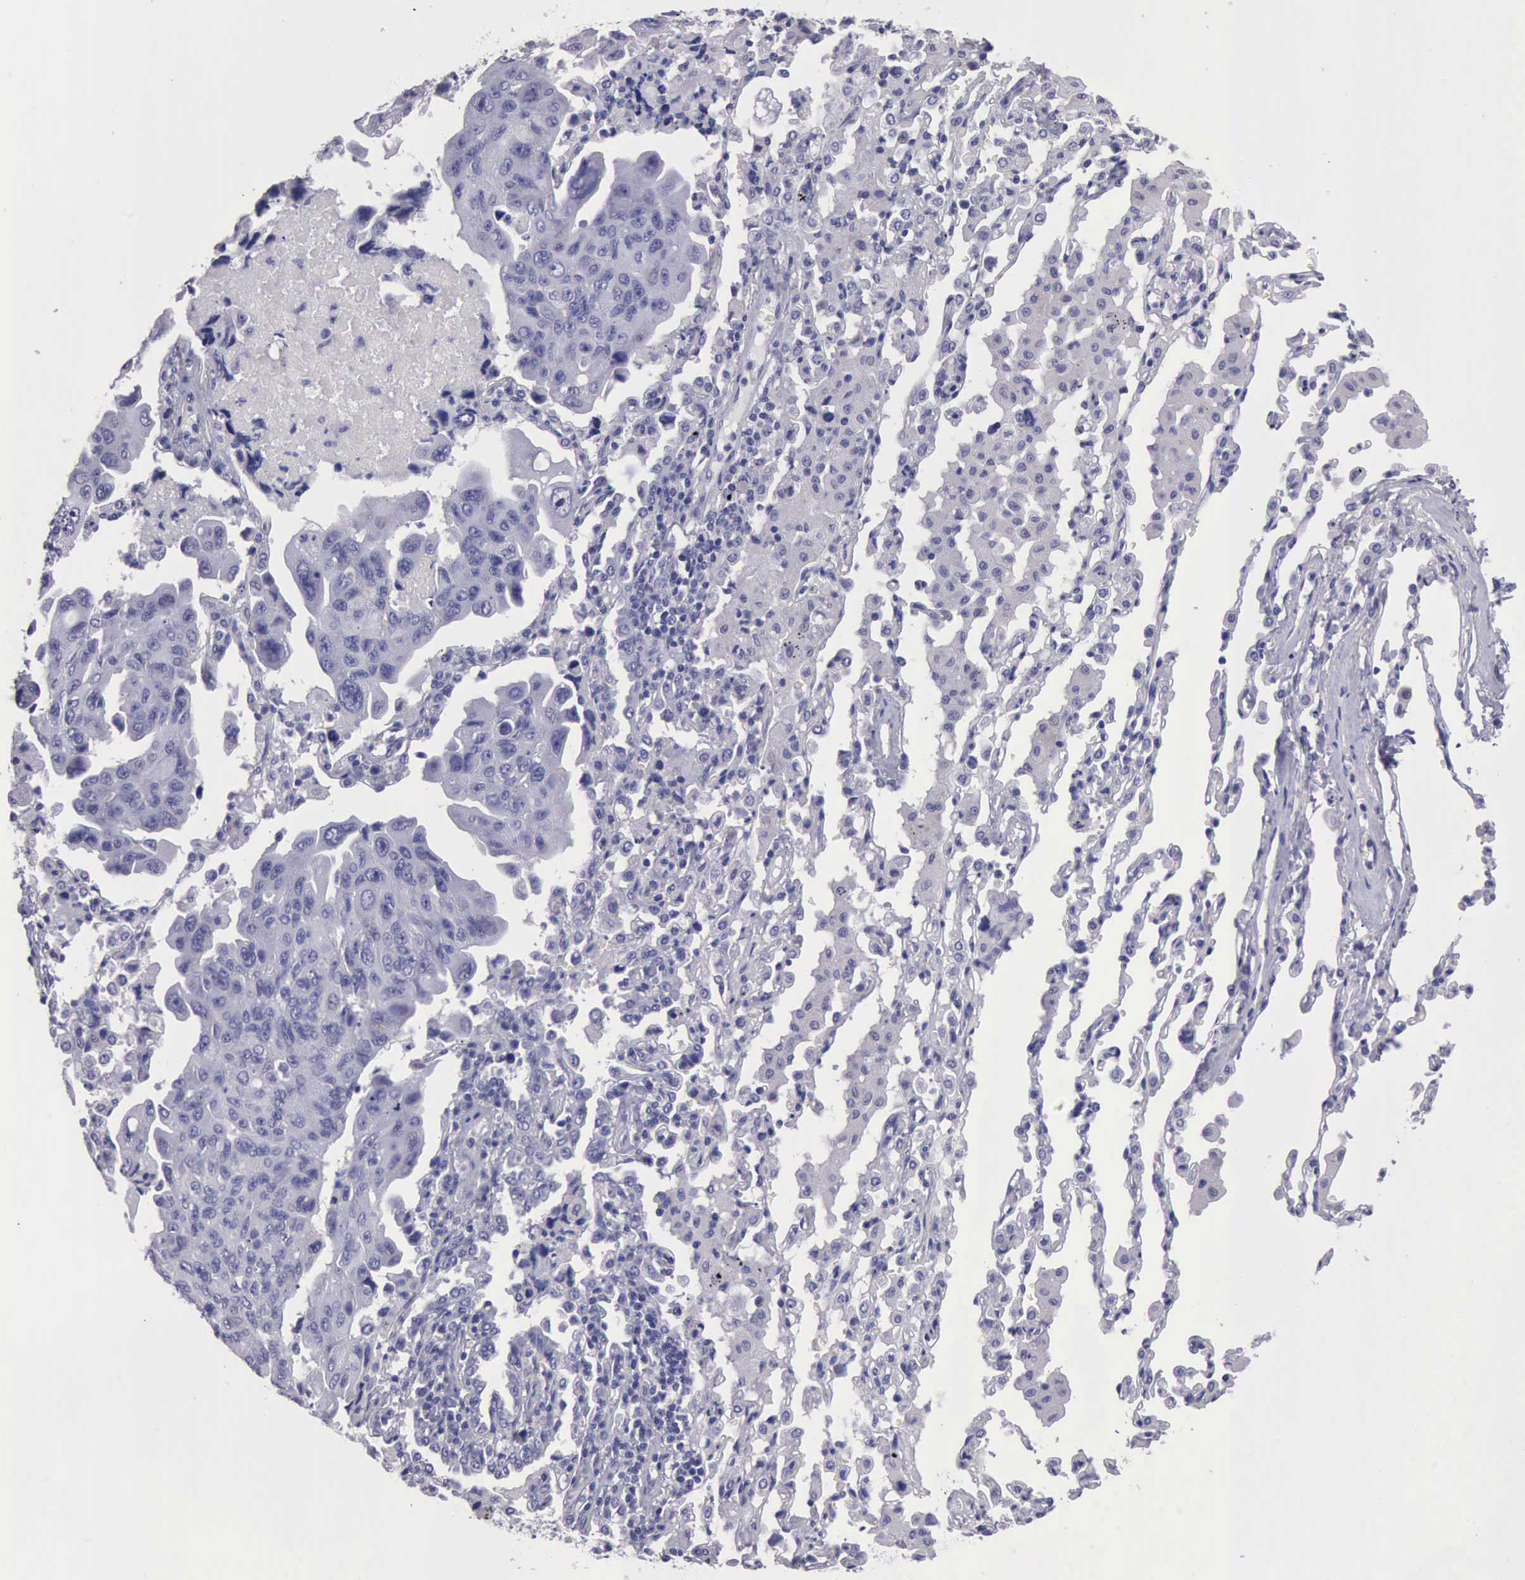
{"staining": {"intensity": "negative", "quantity": "none", "location": "none"}, "tissue": "lung cancer", "cell_type": "Tumor cells", "image_type": "cancer", "snomed": [{"axis": "morphology", "description": "Adenocarcinoma, NOS"}, {"axis": "topography", "description": "Lung"}], "caption": "Human adenocarcinoma (lung) stained for a protein using immunohistochemistry (IHC) shows no positivity in tumor cells.", "gene": "KCND1", "patient": {"sex": "male", "age": 64}}